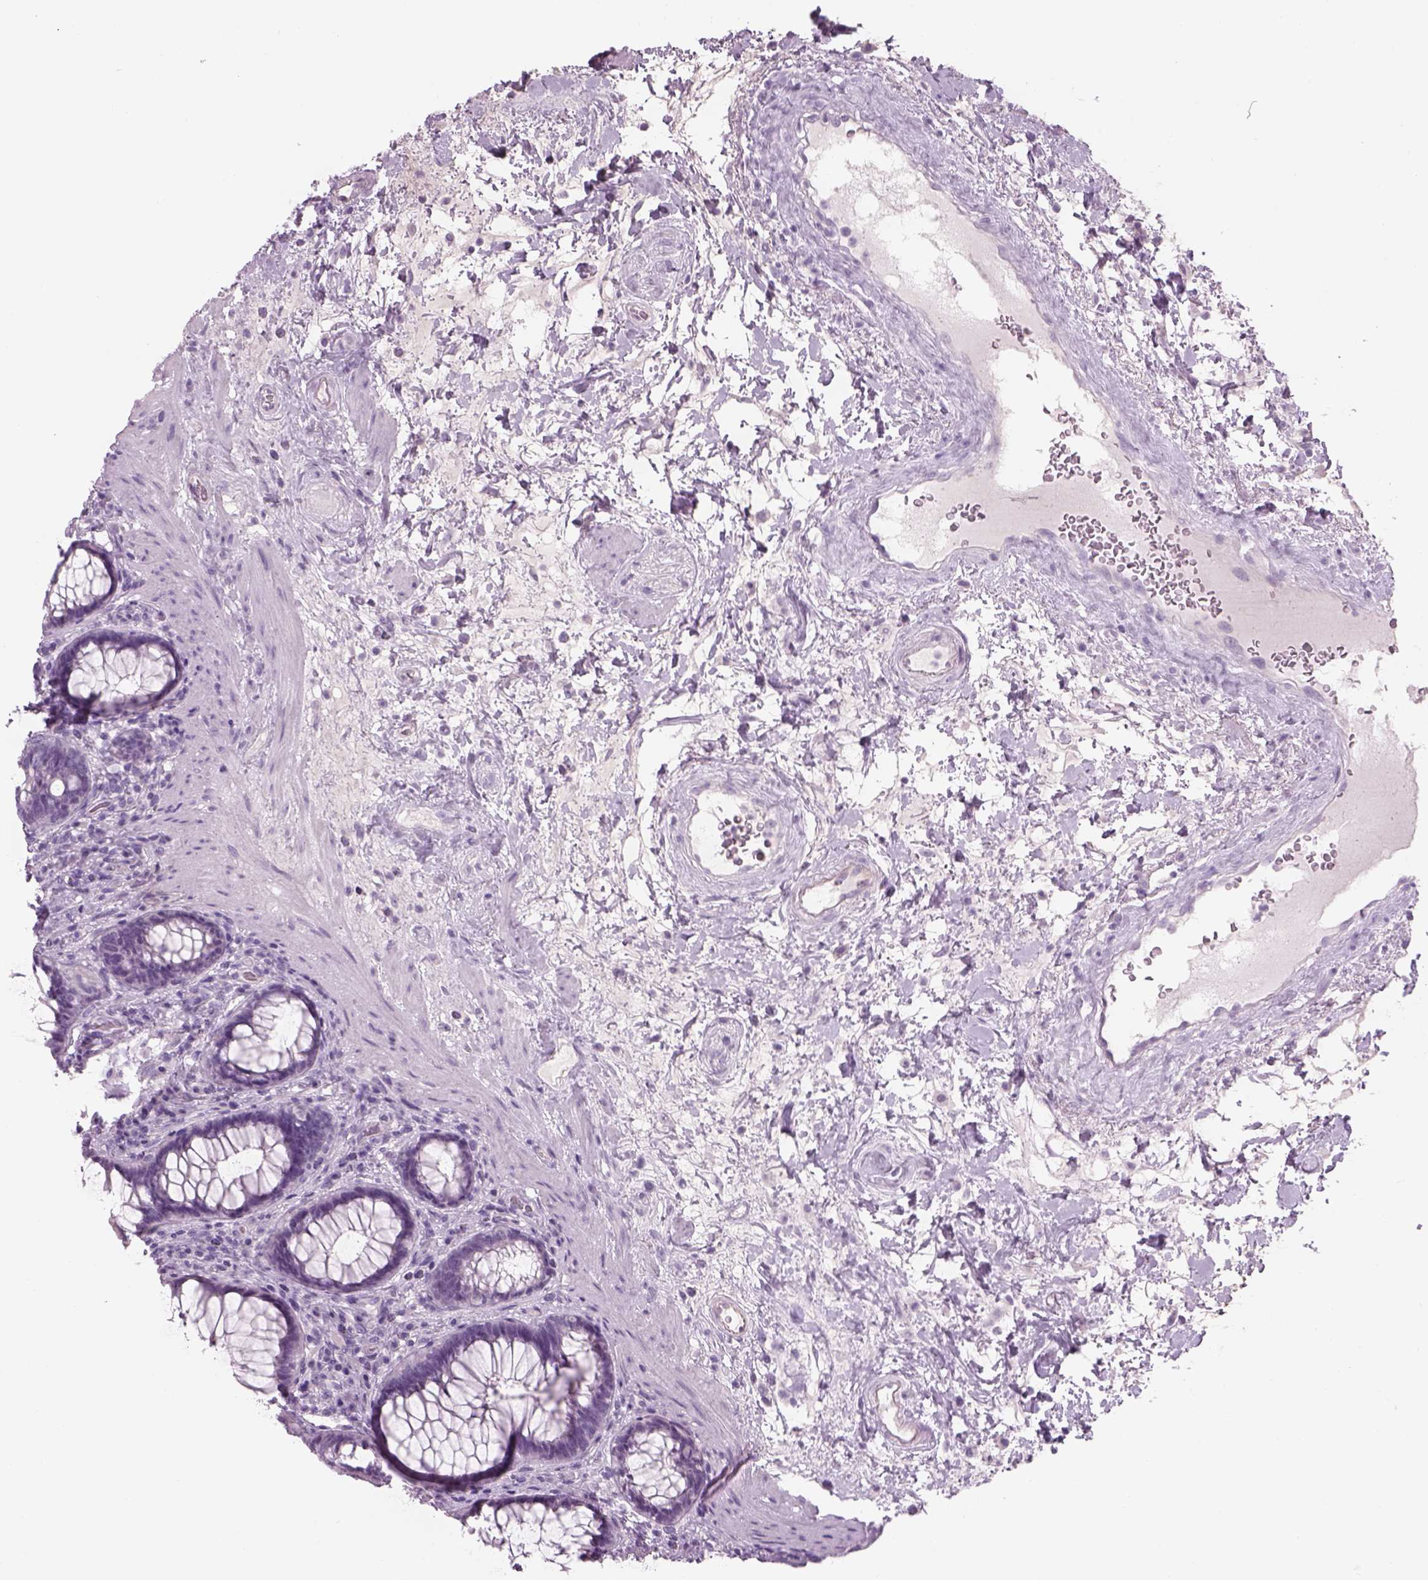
{"staining": {"intensity": "negative", "quantity": "none", "location": "none"}, "tissue": "rectum", "cell_type": "Glandular cells", "image_type": "normal", "snomed": [{"axis": "morphology", "description": "Normal tissue, NOS"}, {"axis": "topography", "description": "Rectum"}], "caption": "IHC histopathology image of normal rectum: rectum stained with DAB (3,3'-diaminobenzidine) exhibits no significant protein expression in glandular cells.", "gene": "GAS2L2", "patient": {"sex": "male", "age": 72}}